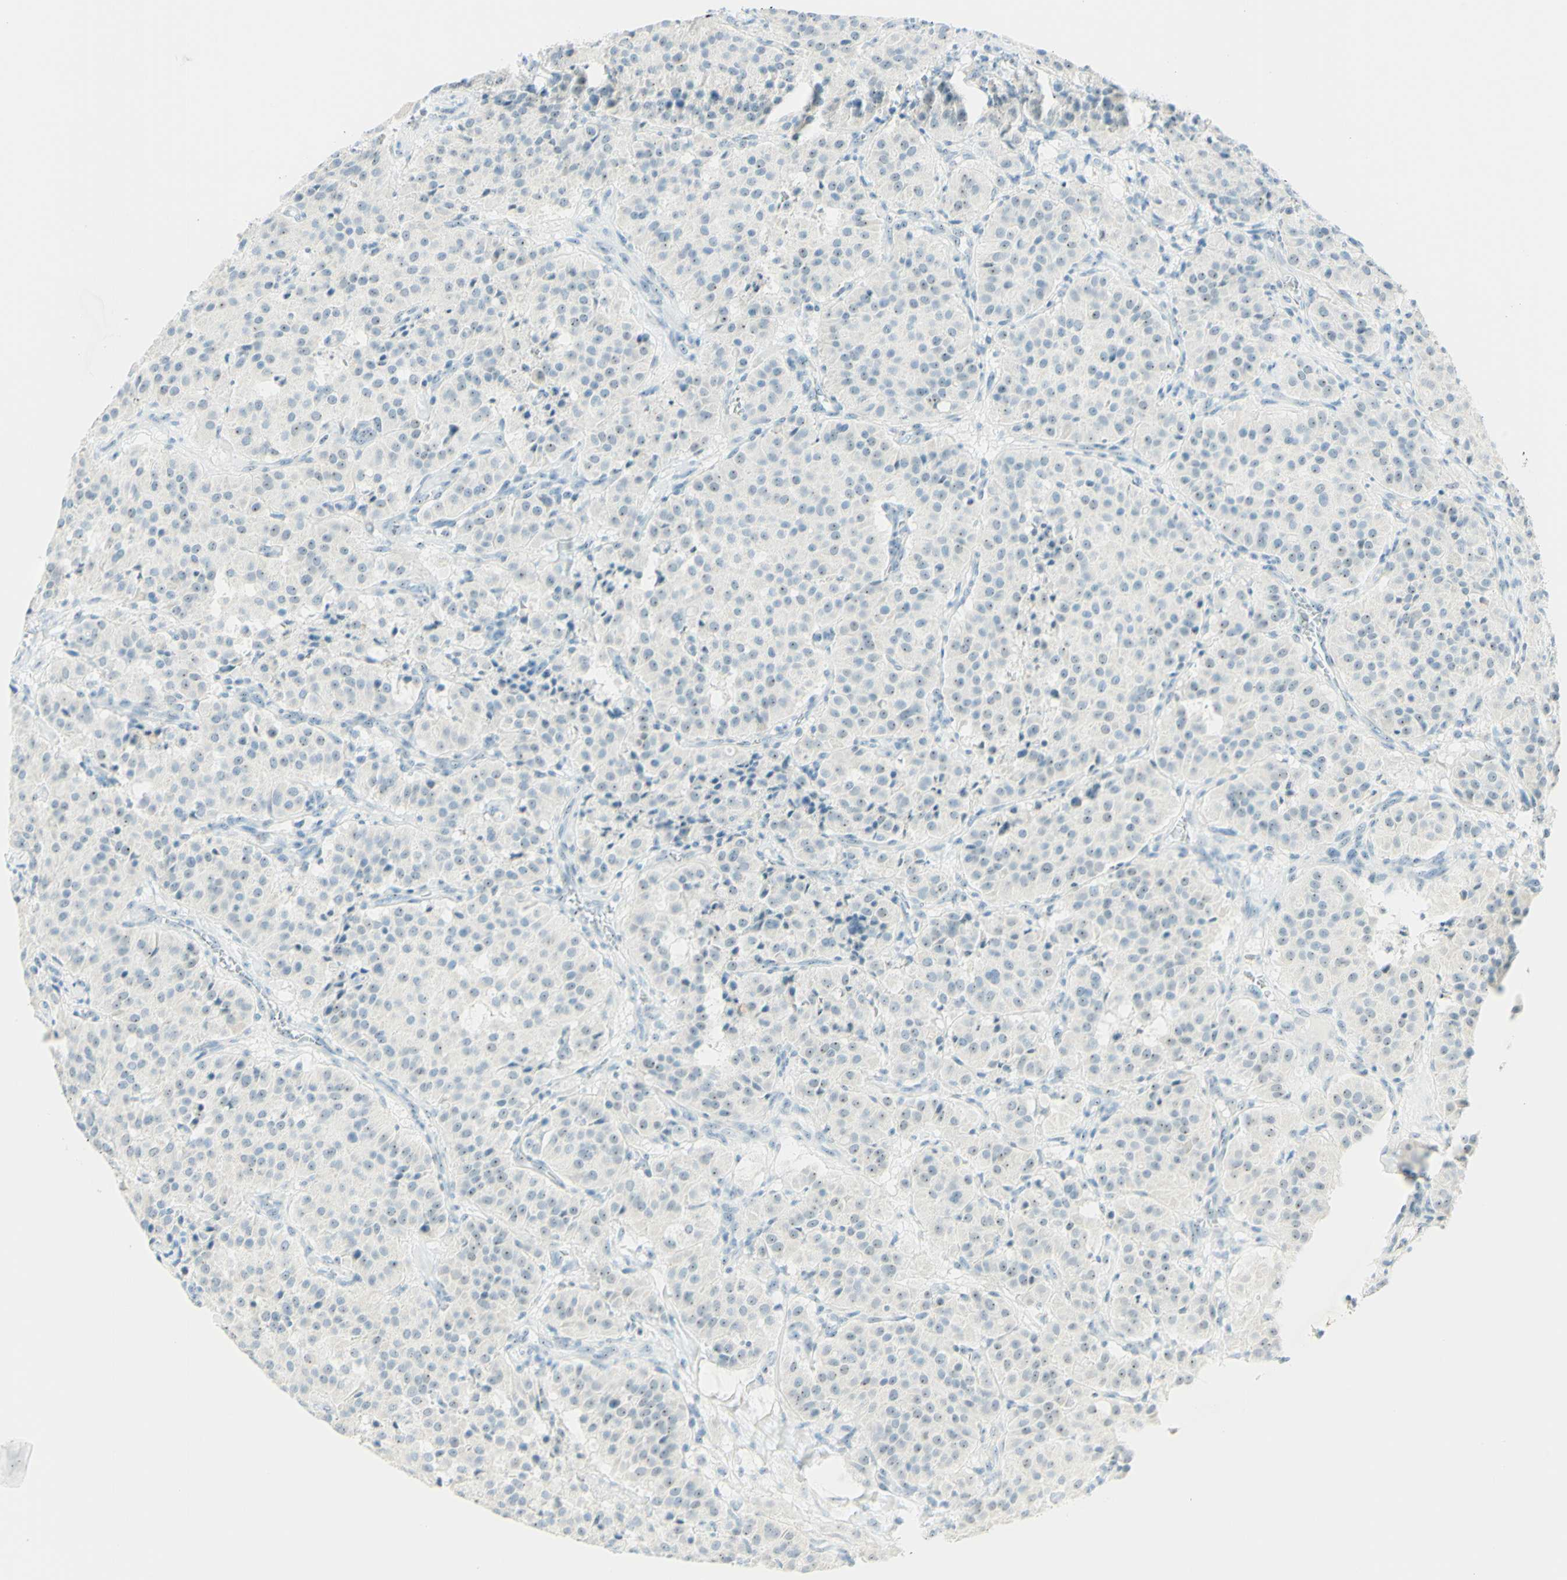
{"staining": {"intensity": "negative", "quantity": "none", "location": "none"}, "tissue": "carcinoid", "cell_type": "Tumor cells", "image_type": "cancer", "snomed": [{"axis": "morphology", "description": "Carcinoid, malignant, NOS"}, {"axis": "topography", "description": "Lung"}], "caption": "This micrograph is of malignant carcinoid stained with immunohistochemistry to label a protein in brown with the nuclei are counter-stained blue. There is no positivity in tumor cells.", "gene": "FMR1NB", "patient": {"sex": "male", "age": 30}}